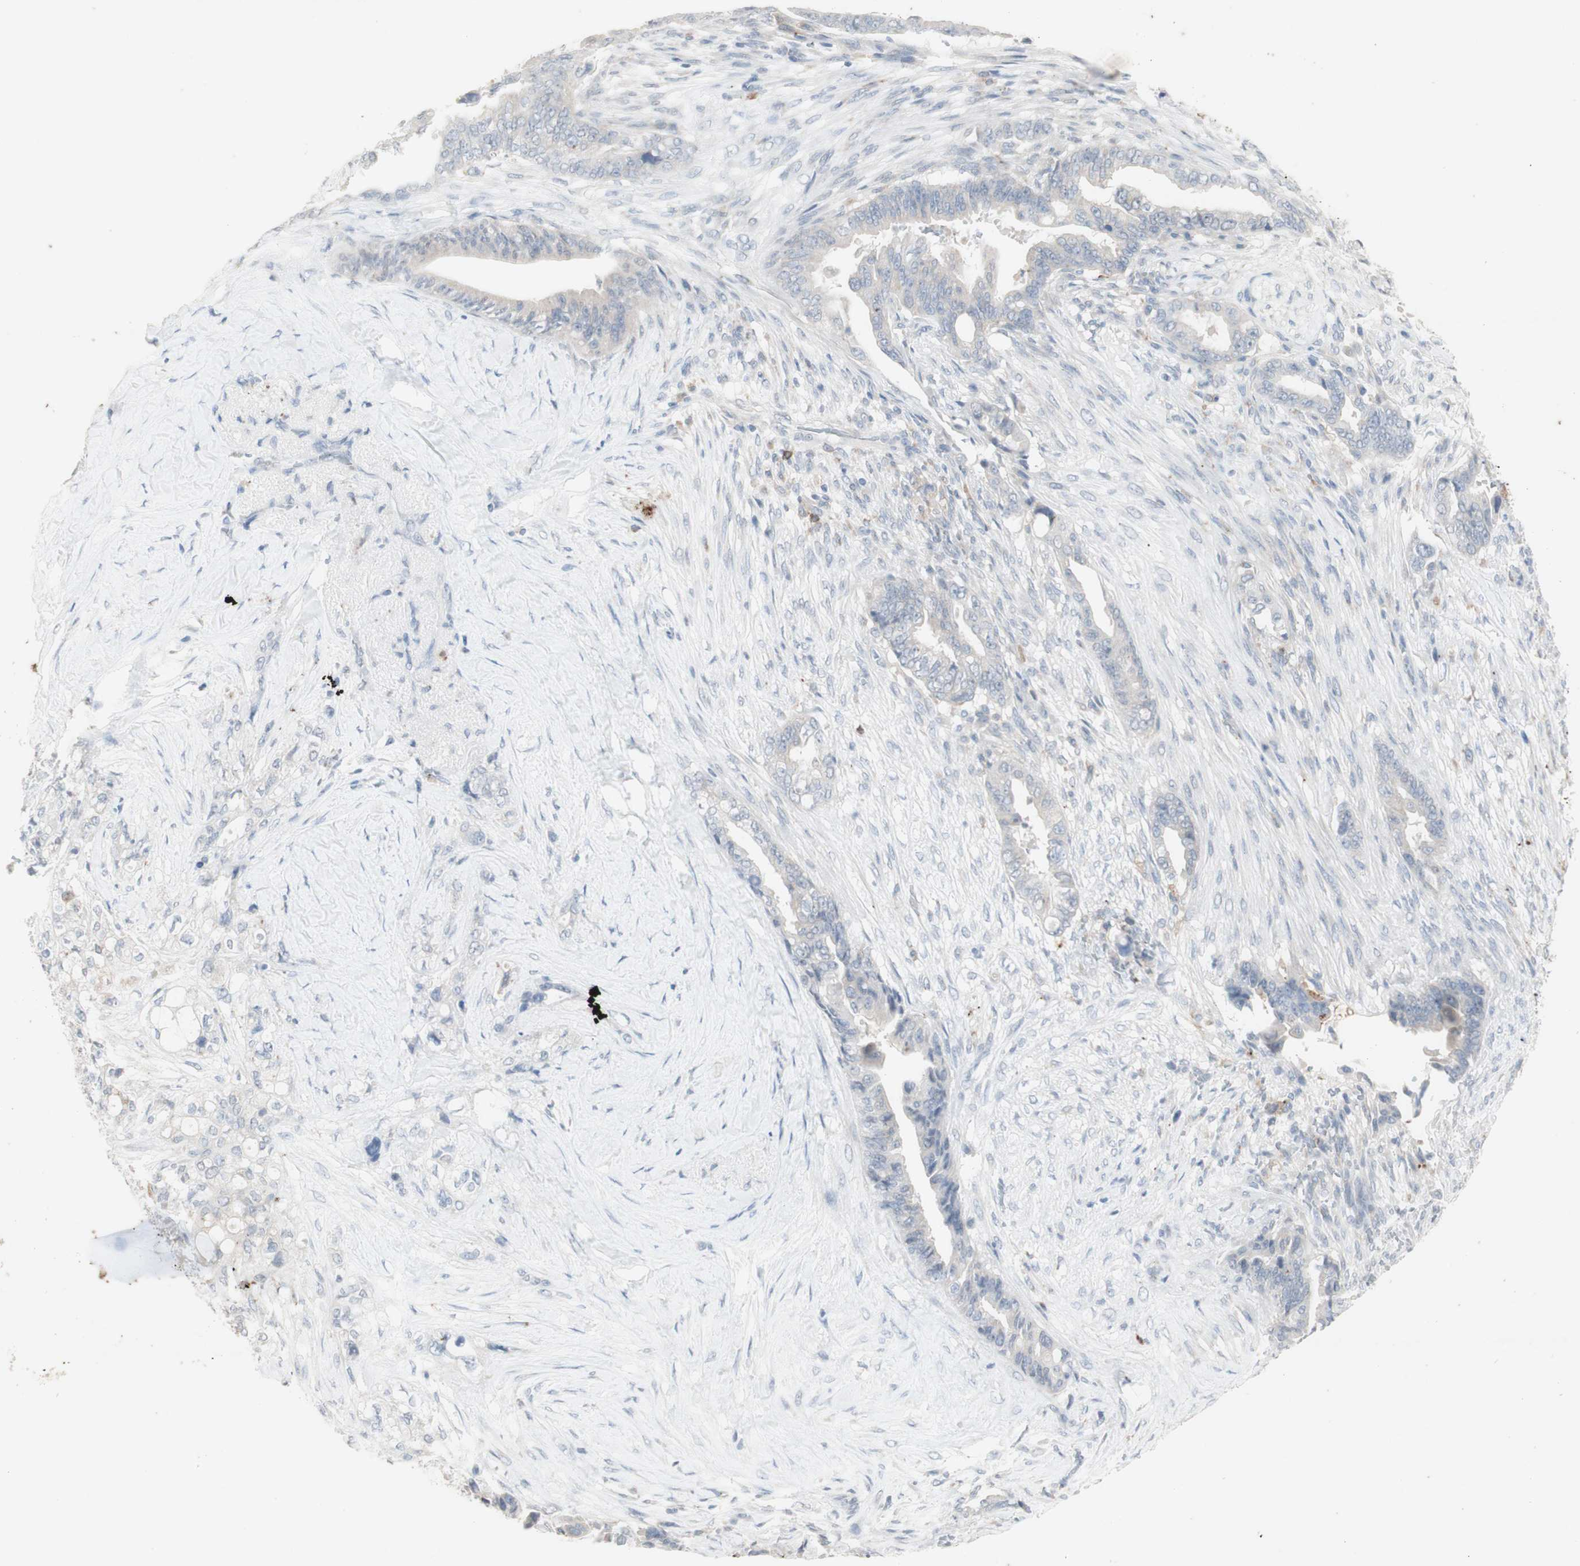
{"staining": {"intensity": "negative", "quantity": "none", "location": "none"}, "tissue": "pancreatic cancer", "cell_type": "Tumor cells", "image_type": "cancer", "snomed": [{"axis": "morphology", "description": "Adenocarcinoma, NOS"}, {"axis": "topography", "description": "Pancreas"}], "caption": "Human adenocarcinoma (pancreatic) stained for a protein using IHC demonstrates no staining in tumor cells.", "gene": "ATP6V1B1", "patient": {"sex": "male", "age": 70}}